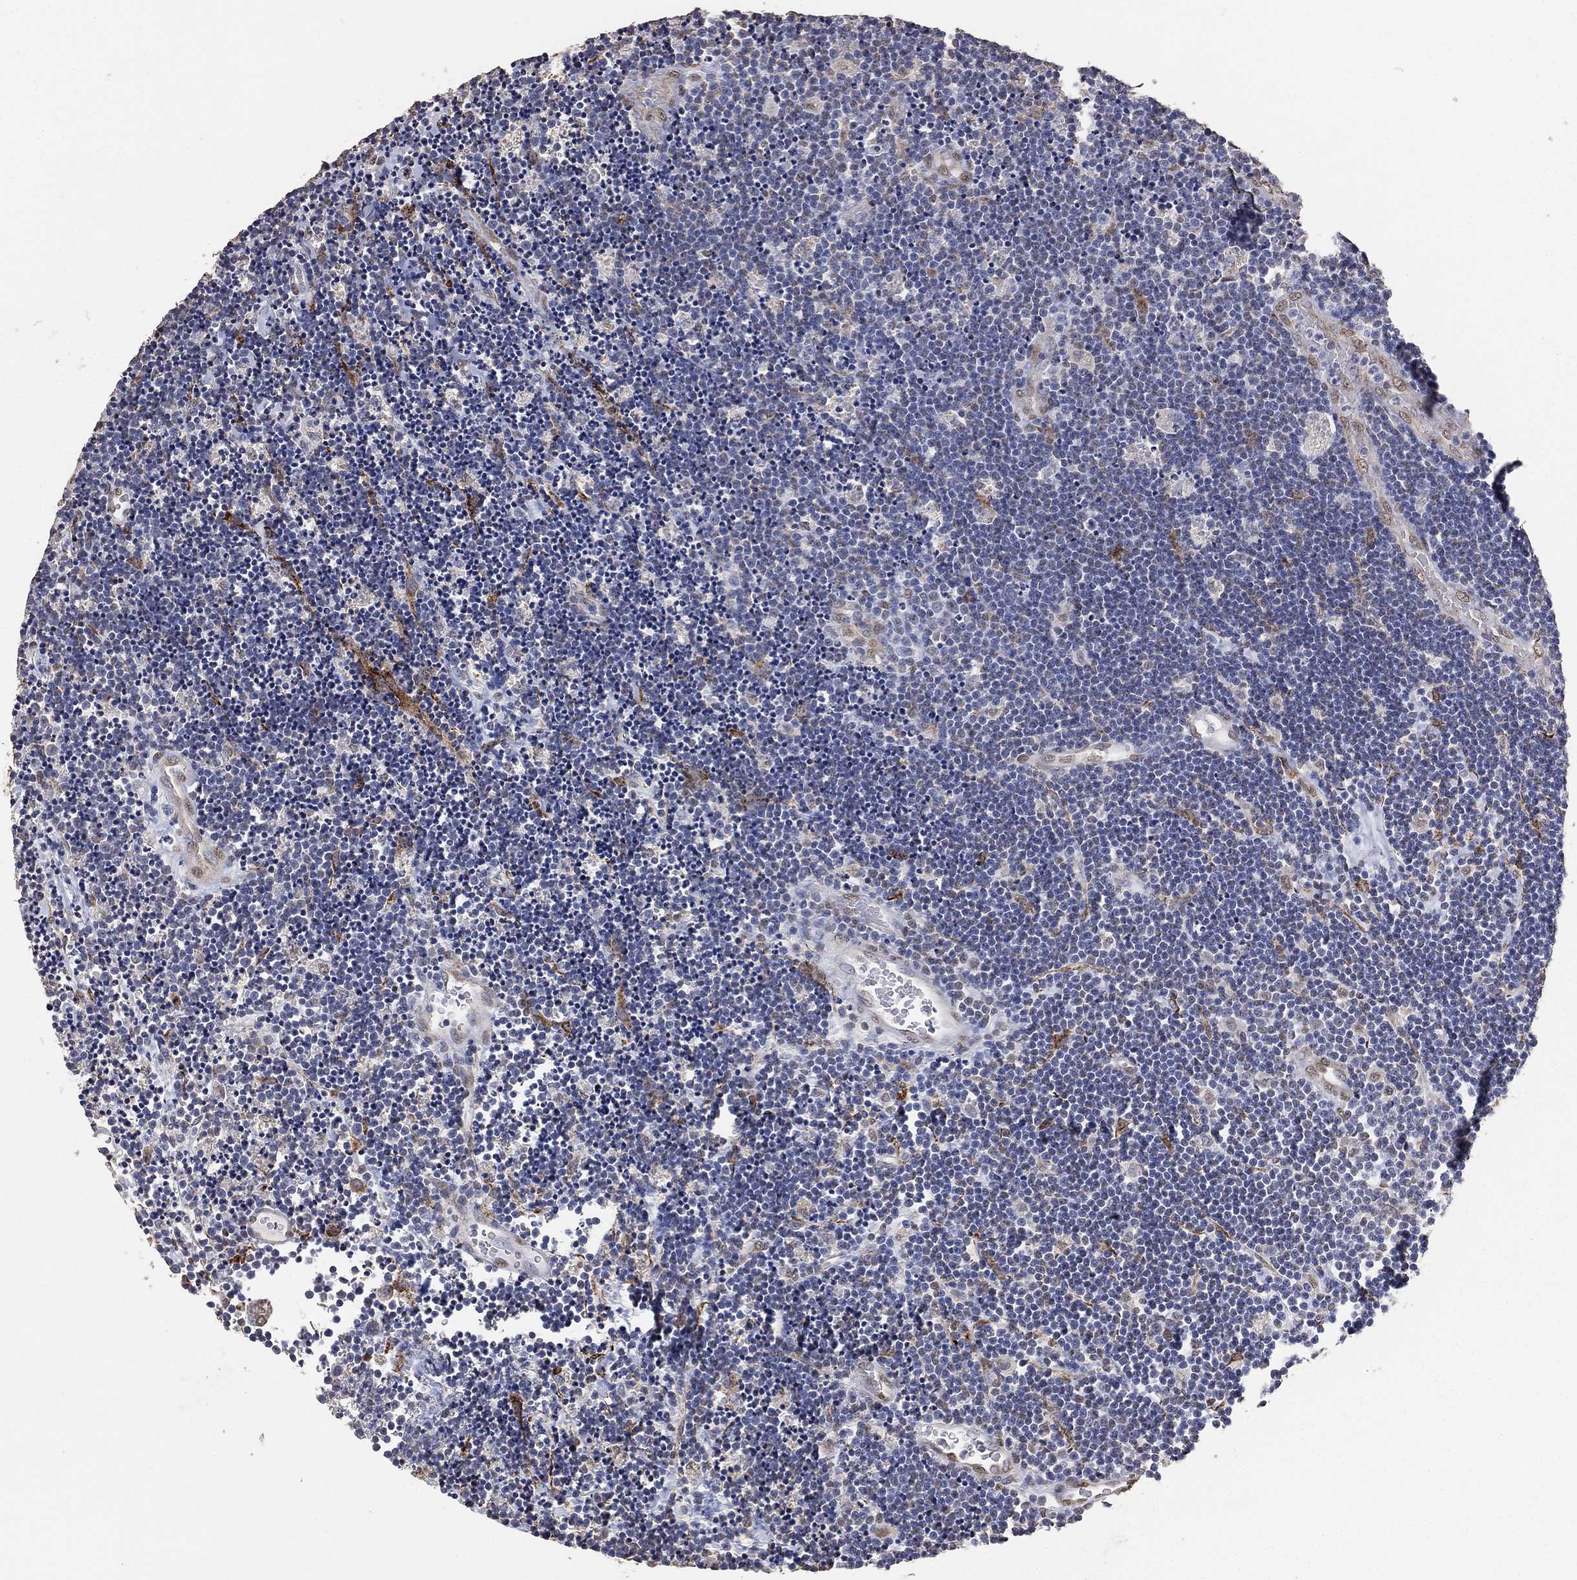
{"staining": {"intensity": "negative", "quantity": "none", "location": "none"}, "tissue": "lymphoma", "cell_type": "Tumor cells", "image_type": "cancer", "snomed": [{"axis": "morphology", "description": "Malignant lymphoma, non-Hodgkin's type, Low grade"}, {"axis": "topography", "description": "Brain"}], "caption": "A photomicrograph of human lymphoma is negative for staining in tumor cells.", "gene": "ALDH7A1", "patient": {"sex": "female", "age": 66}}